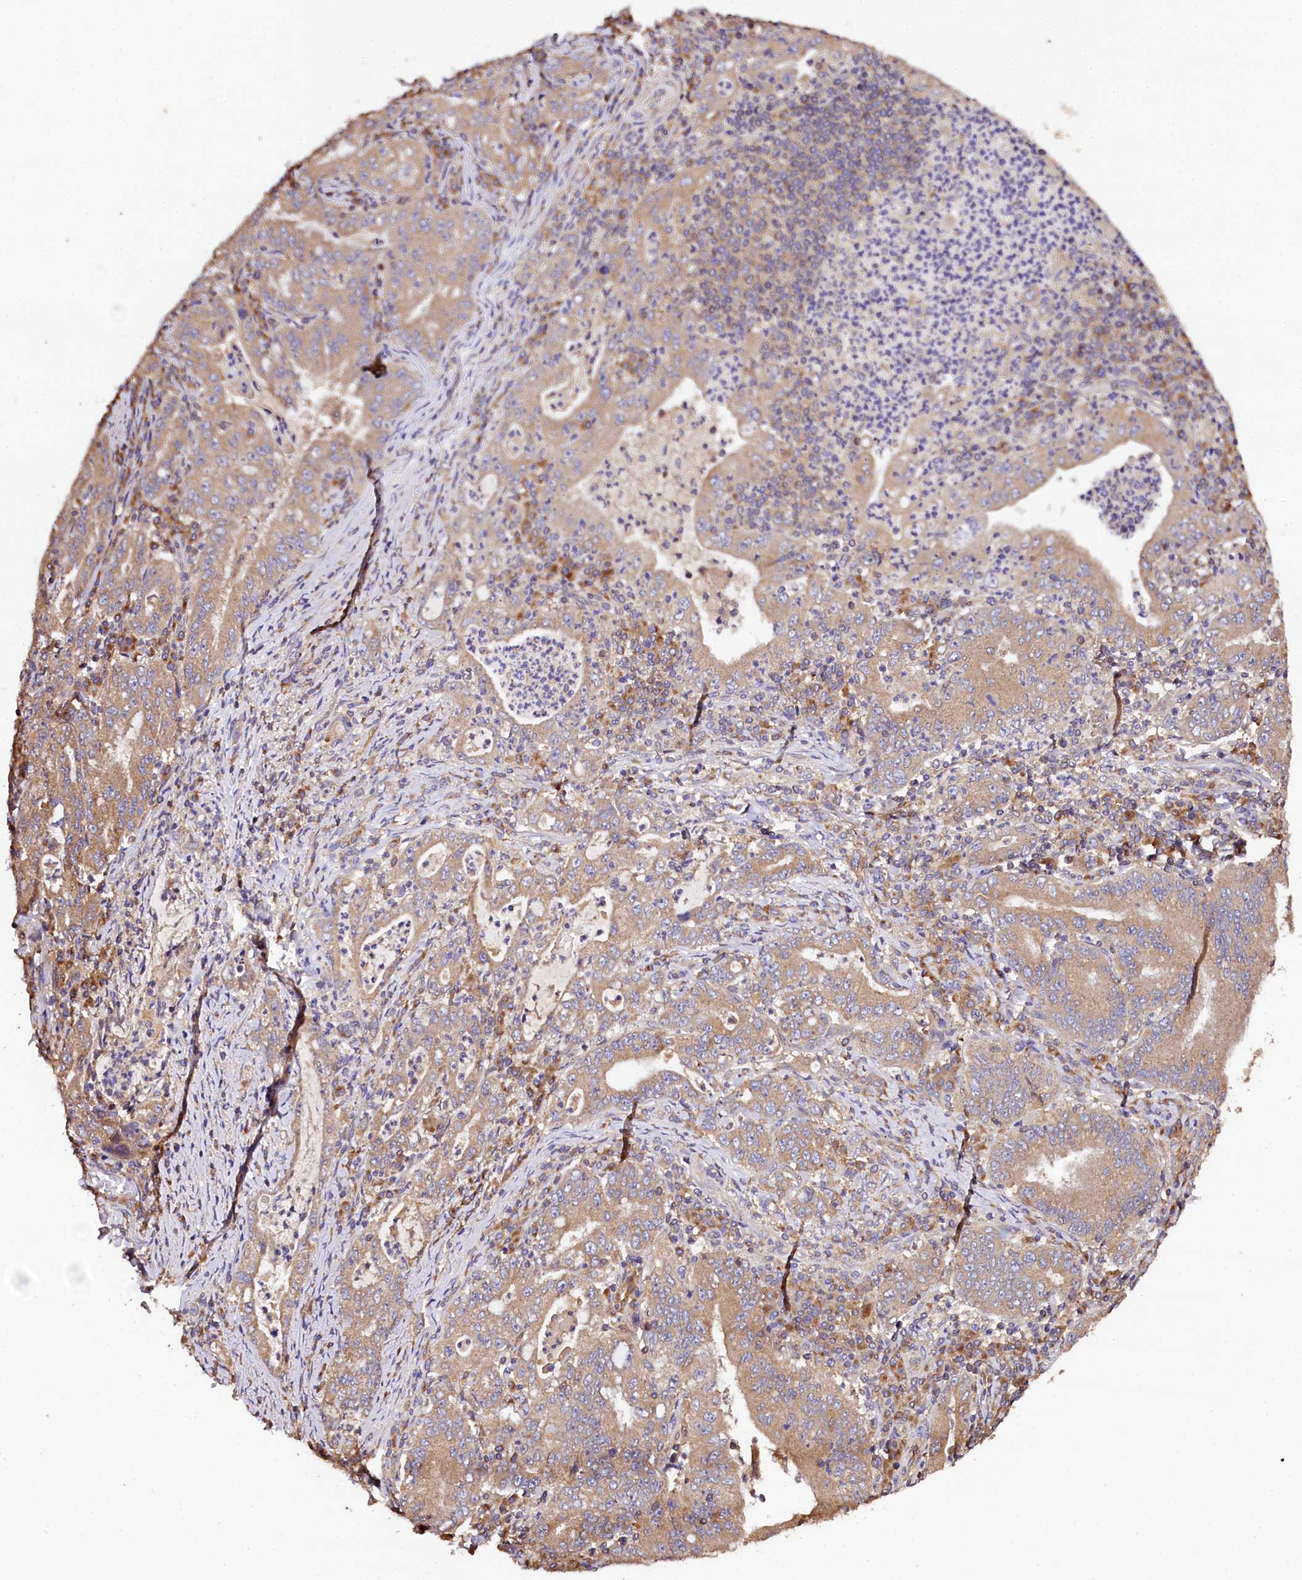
{"staining": {"intensity": "weak", "quantity": ">75%", "location": "cytoplasmic/membranous"}, "tissue": "stomach cancer", "cell_type": "Tumor cells", "image_type": "cancer", "snomed": [{"axis": "morphology", "description": "Normal tissue, NOS"}, {"axis": "morphology", "description": "Adenocarcinoma, NOS"}, {"axis": "topography", "description": "Esophagus"}, {"axis": "topography", "description": "Stomach, upper"}, {"axis": "topography", "description": "Peripheral nerve tissue"}], "caption": "Stomach cancer (adenocarcinoma) was stained to show a protein in brown. There is low levels of weak cytoplasmic/membranous positivity in approximately >75% of tumor cells.", "gene": "KLC2", "patient": {"sex": "male", "age": 62}}